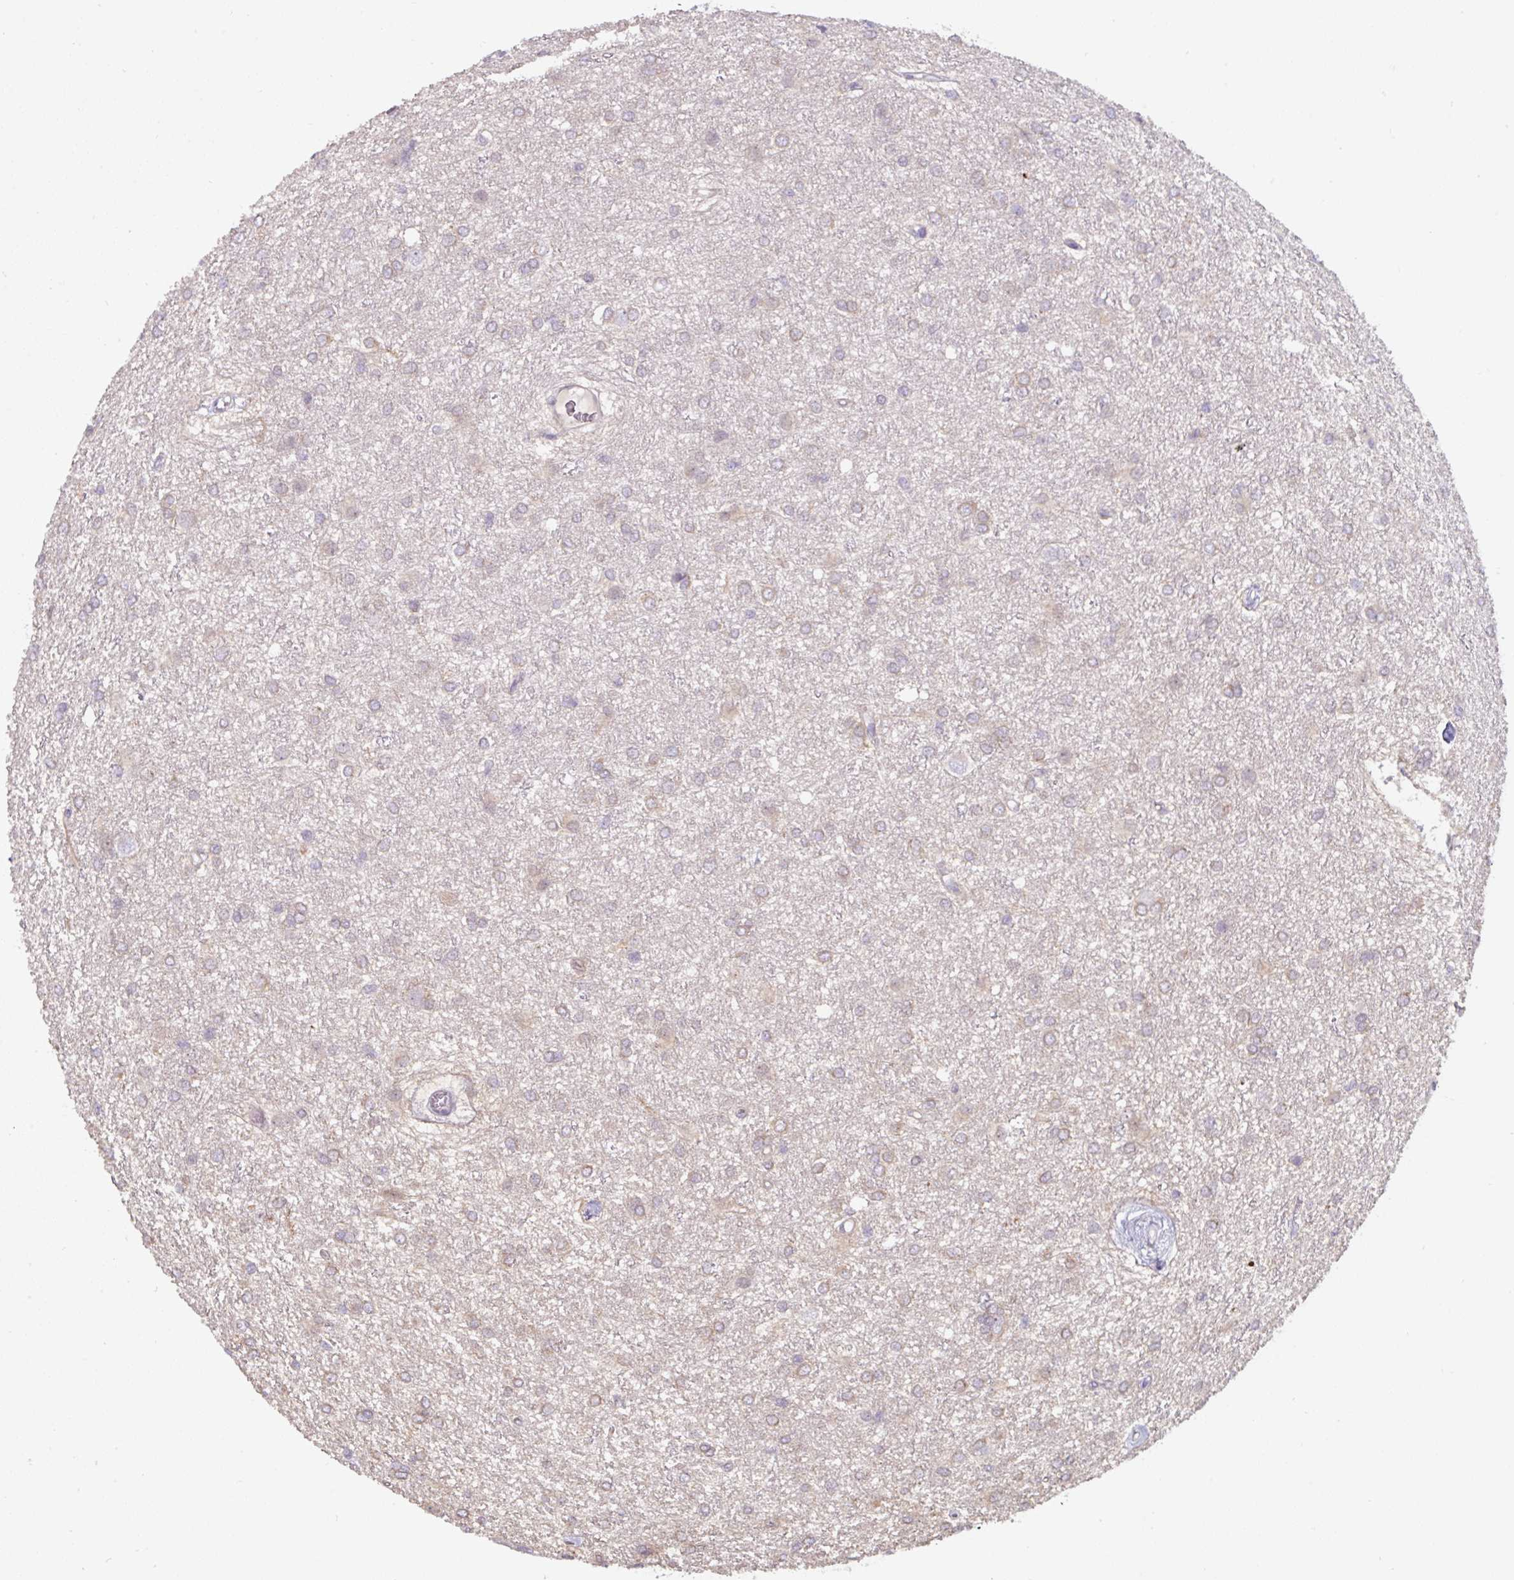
{"staining": {"intensity": "moderate", "quantity": "25%-75%", "location": "cytoplasmic/membranous"}, "tissue": "glioma", "cell_type": "Tumor cells", "image_type": "cancer", "snomed": [{"axis": "morphology", "description": "Glioma, malignant, High grade"}, {"axis": "topography", "description": "Brain"}], "caption": "A high-resolution micrograph shows IHC staining of malignant high-grade glioma, which demonstrates moderate cytoplasmic/membranous positivity in about 25%-75% of tumor cells.", "gene": "ST13", "patient": {"sex": "female", "age": 50}}